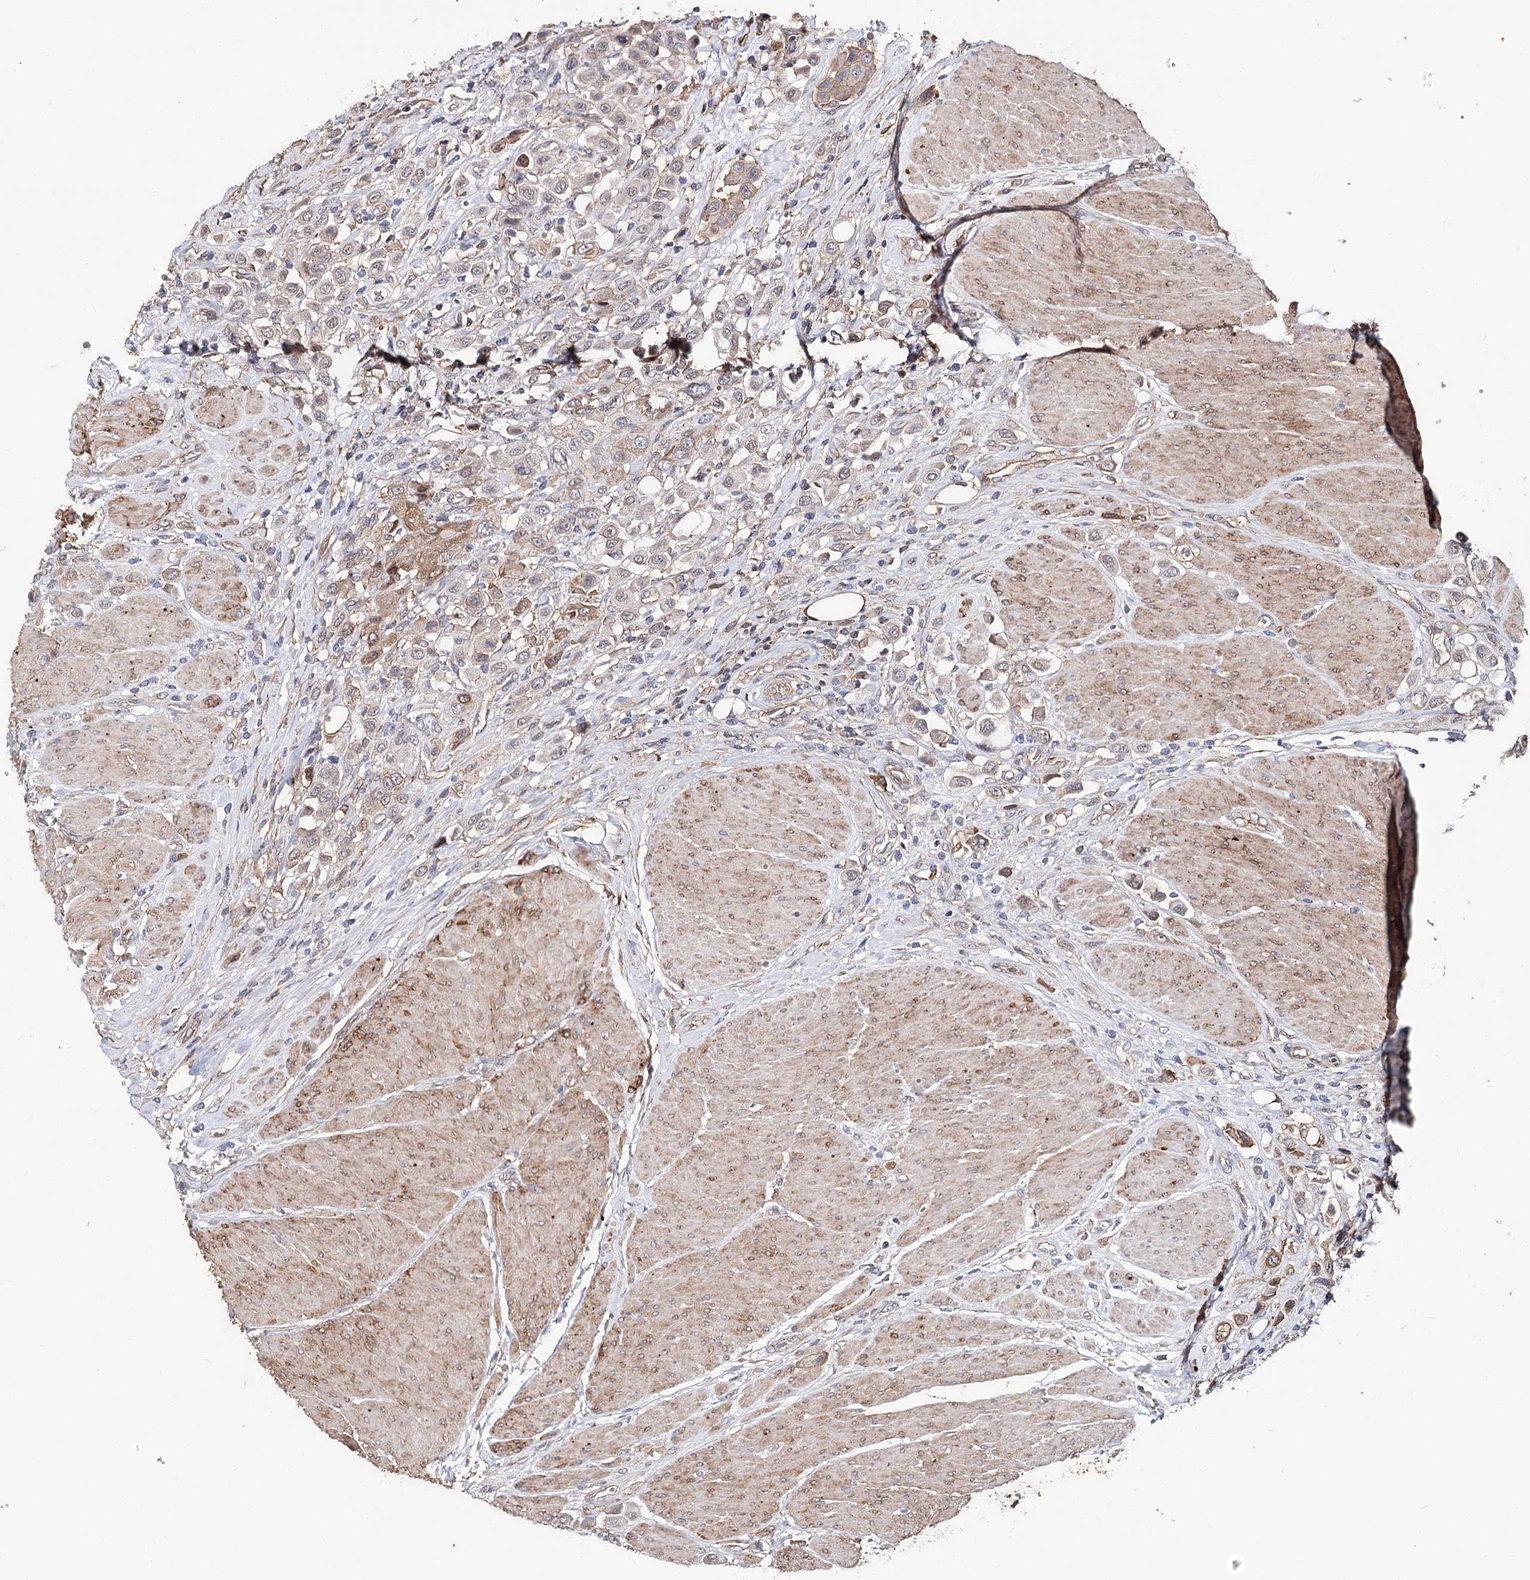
{"staining": {"intensity": "weak", "quantity": "<25%", "location": "cytoplasmic/membranous"}, "tissue": "urothelial cancer", "cell_type": "Tumor cells", "image_type": "cancer", "snomed": [{"axis": "morphology", "description": "Urothelial carcinoma, High grade"}, {"axis": "topography", "description": "Urinary bladder"}], "caption": "Immunohistochemistry (IHC) of high-grade urothelial carcinoma shows no expression in tumor cells. (Immunohistochemistry (IHC), brightfield microscopy, high magnification).", "gene": "TMEM218", "patient": {"sex": "male", "age": 50}}